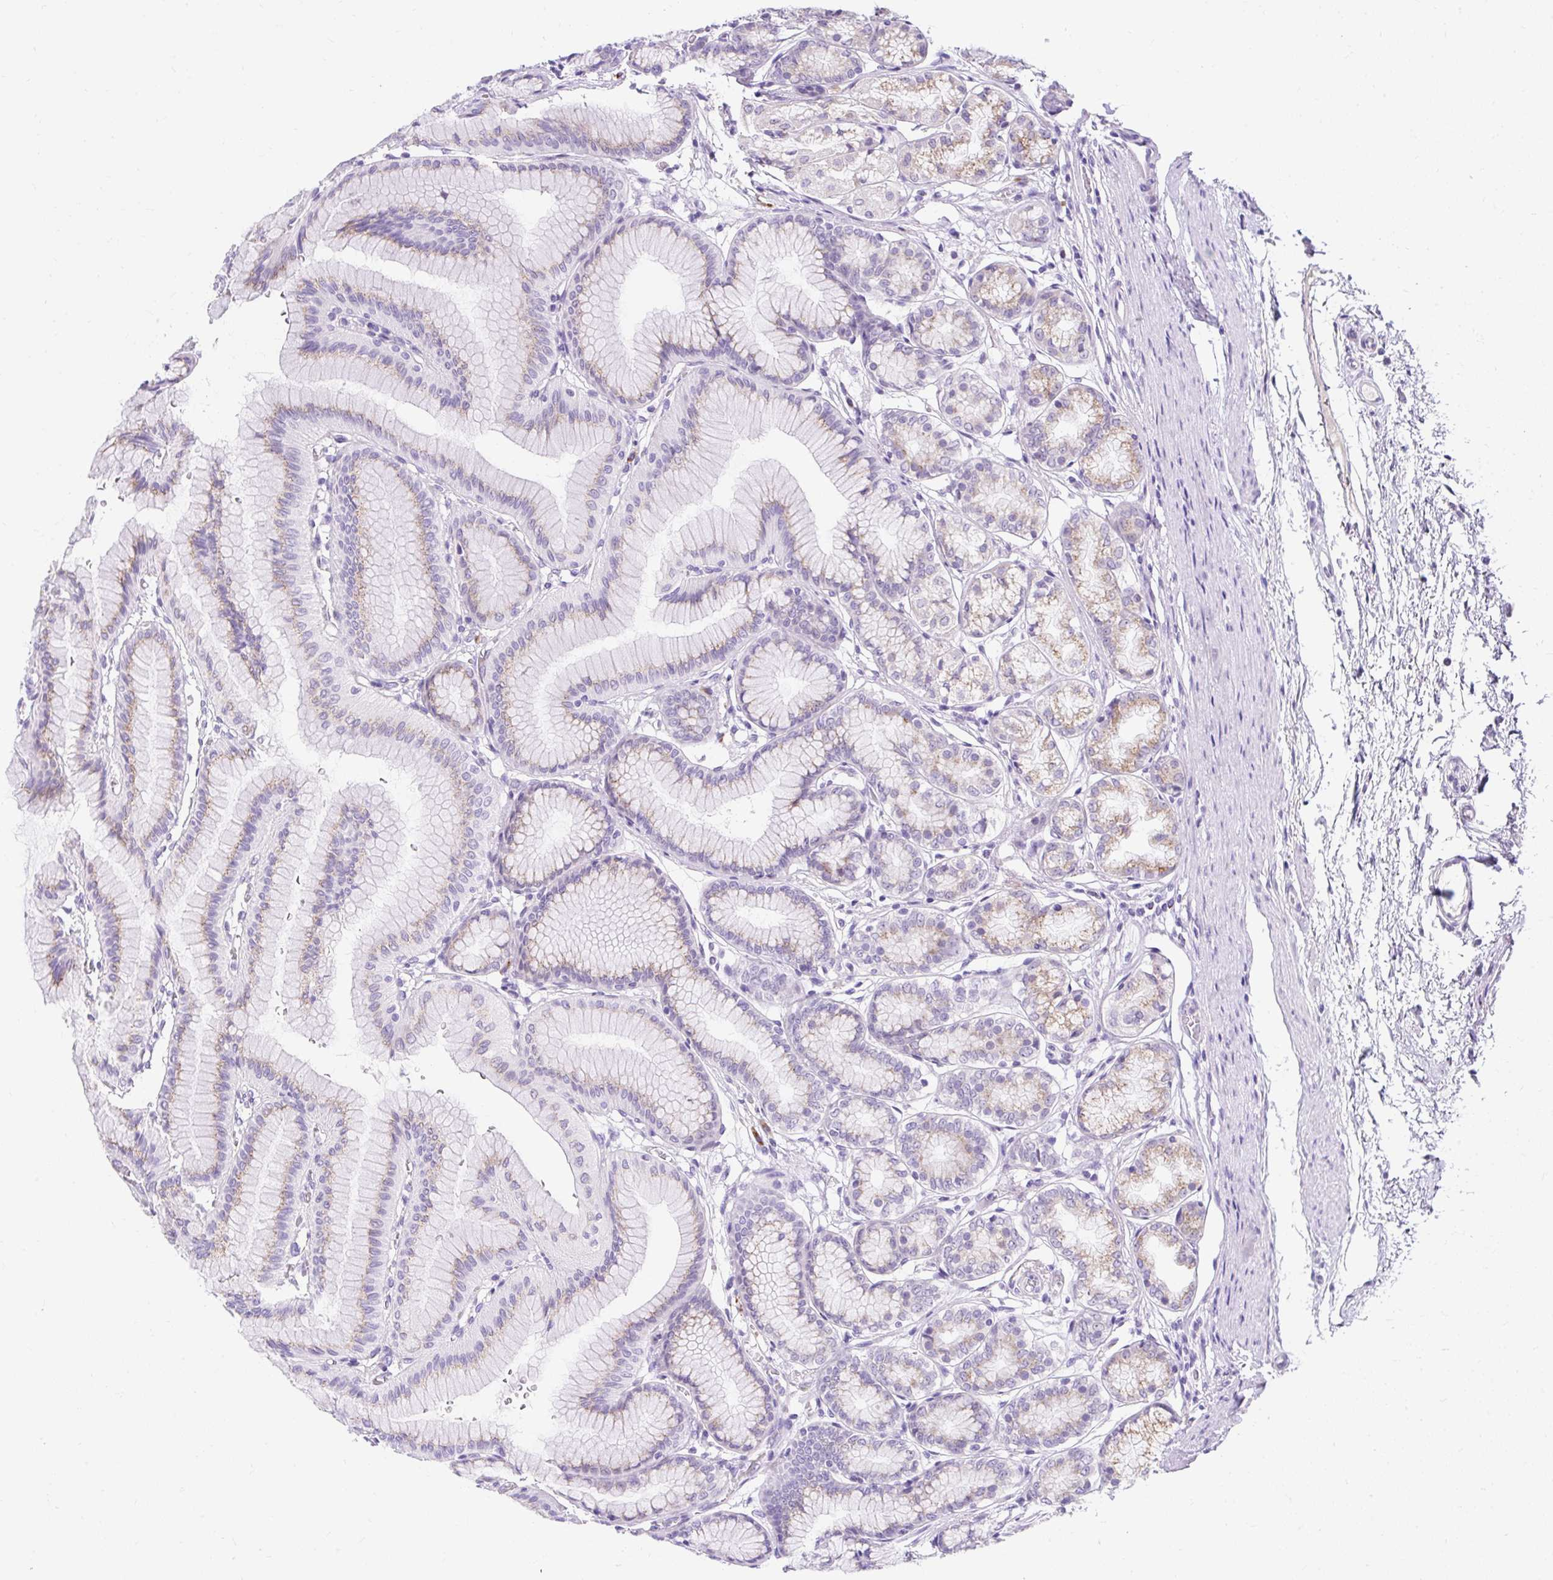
{"staining": {"intensity": "strong", "quantity": "25%-75%", "location": "cytoplasmic/membranous"}, "tissue": "stomach", "cell_type": "Glandular cells", "image_type": "normal", "snomed": [{"axis": "morphology", "description": "Normal tissue, NOS"}, {"axis": "morphology", "description": "Adenocarcinoma, NOS"}, {"axis": "morphology", "description": "Adenocarcinoma, High grade"}, {"axis": "topography", "description": "Stomach, upper"}, {"axis": "topography", "description": "Stomach"}], "caption": "Immunohistochemical staining of normal human stomach reveals high levels of strong cytoplasmic/membranous positivity in approximately 25%-75% of glandular cells. Using DAB (3,3'-diaminobenzidine) (brown) and hematoxylin (blue) stains, captured at high magnification using brightfield microscopy.", "gene": "GOLGA8A", "patient": {"sex": "female", "age": 65}}